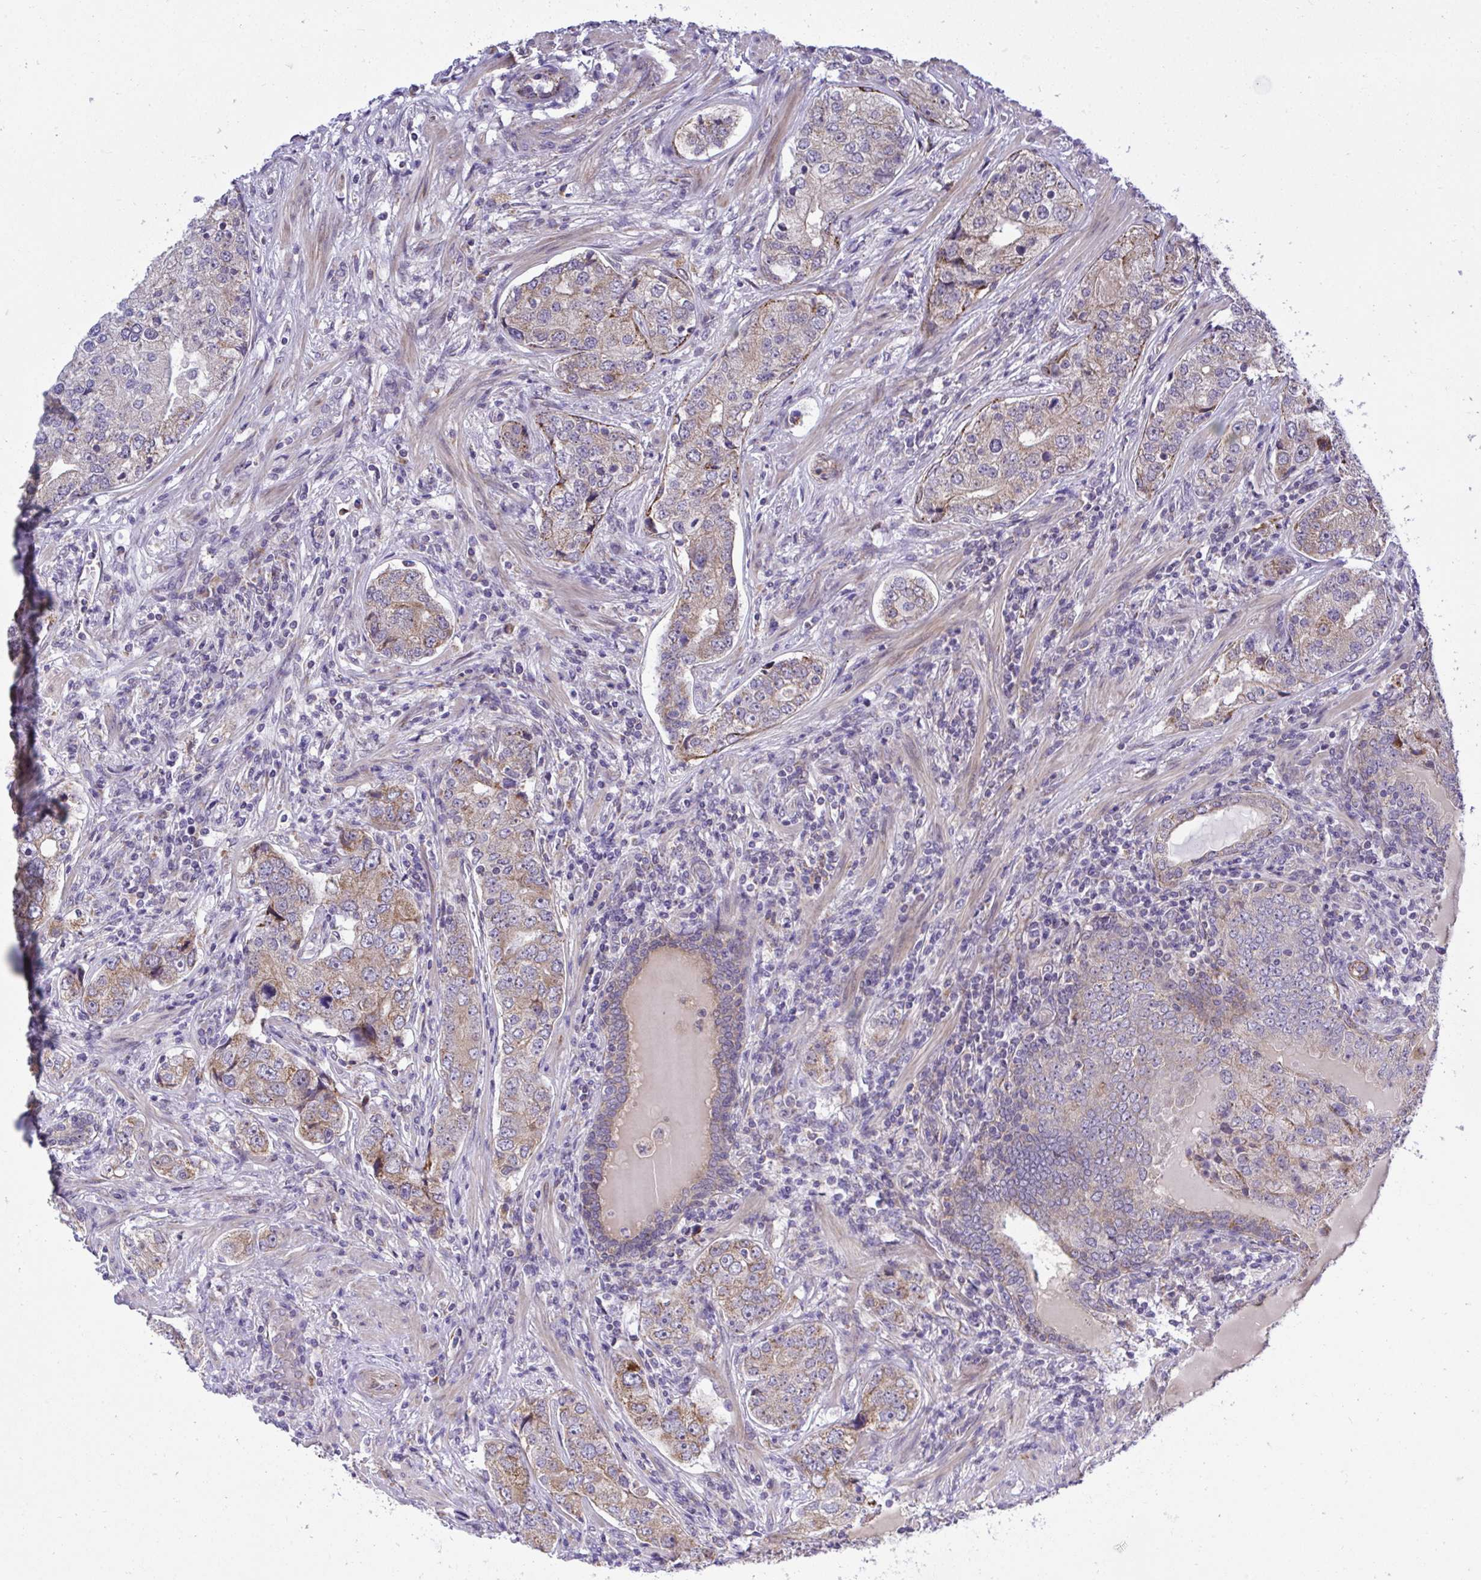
{"staining": {"intensity": "weak", "quantity": "25%-75%", "location": "cytoplasmic/membranous"}, "tissue": "prostate cancer", "cell_type": "Tumor cells", "image_type": "cancer", "snomed": [{"axis": "morphology", "description": "Adenocarcinoma, High grade"}, {"axis": "topography", "description": "Prostate"}], "caption": "An image showing weak cytoplasmic/membranous staining in about 25%-75% of tumor cells in prostate cancer, as visualized by brown immunohistochemical staining.", "gene": "XAF1", "patient": {"sex": "male", "age": 60}}